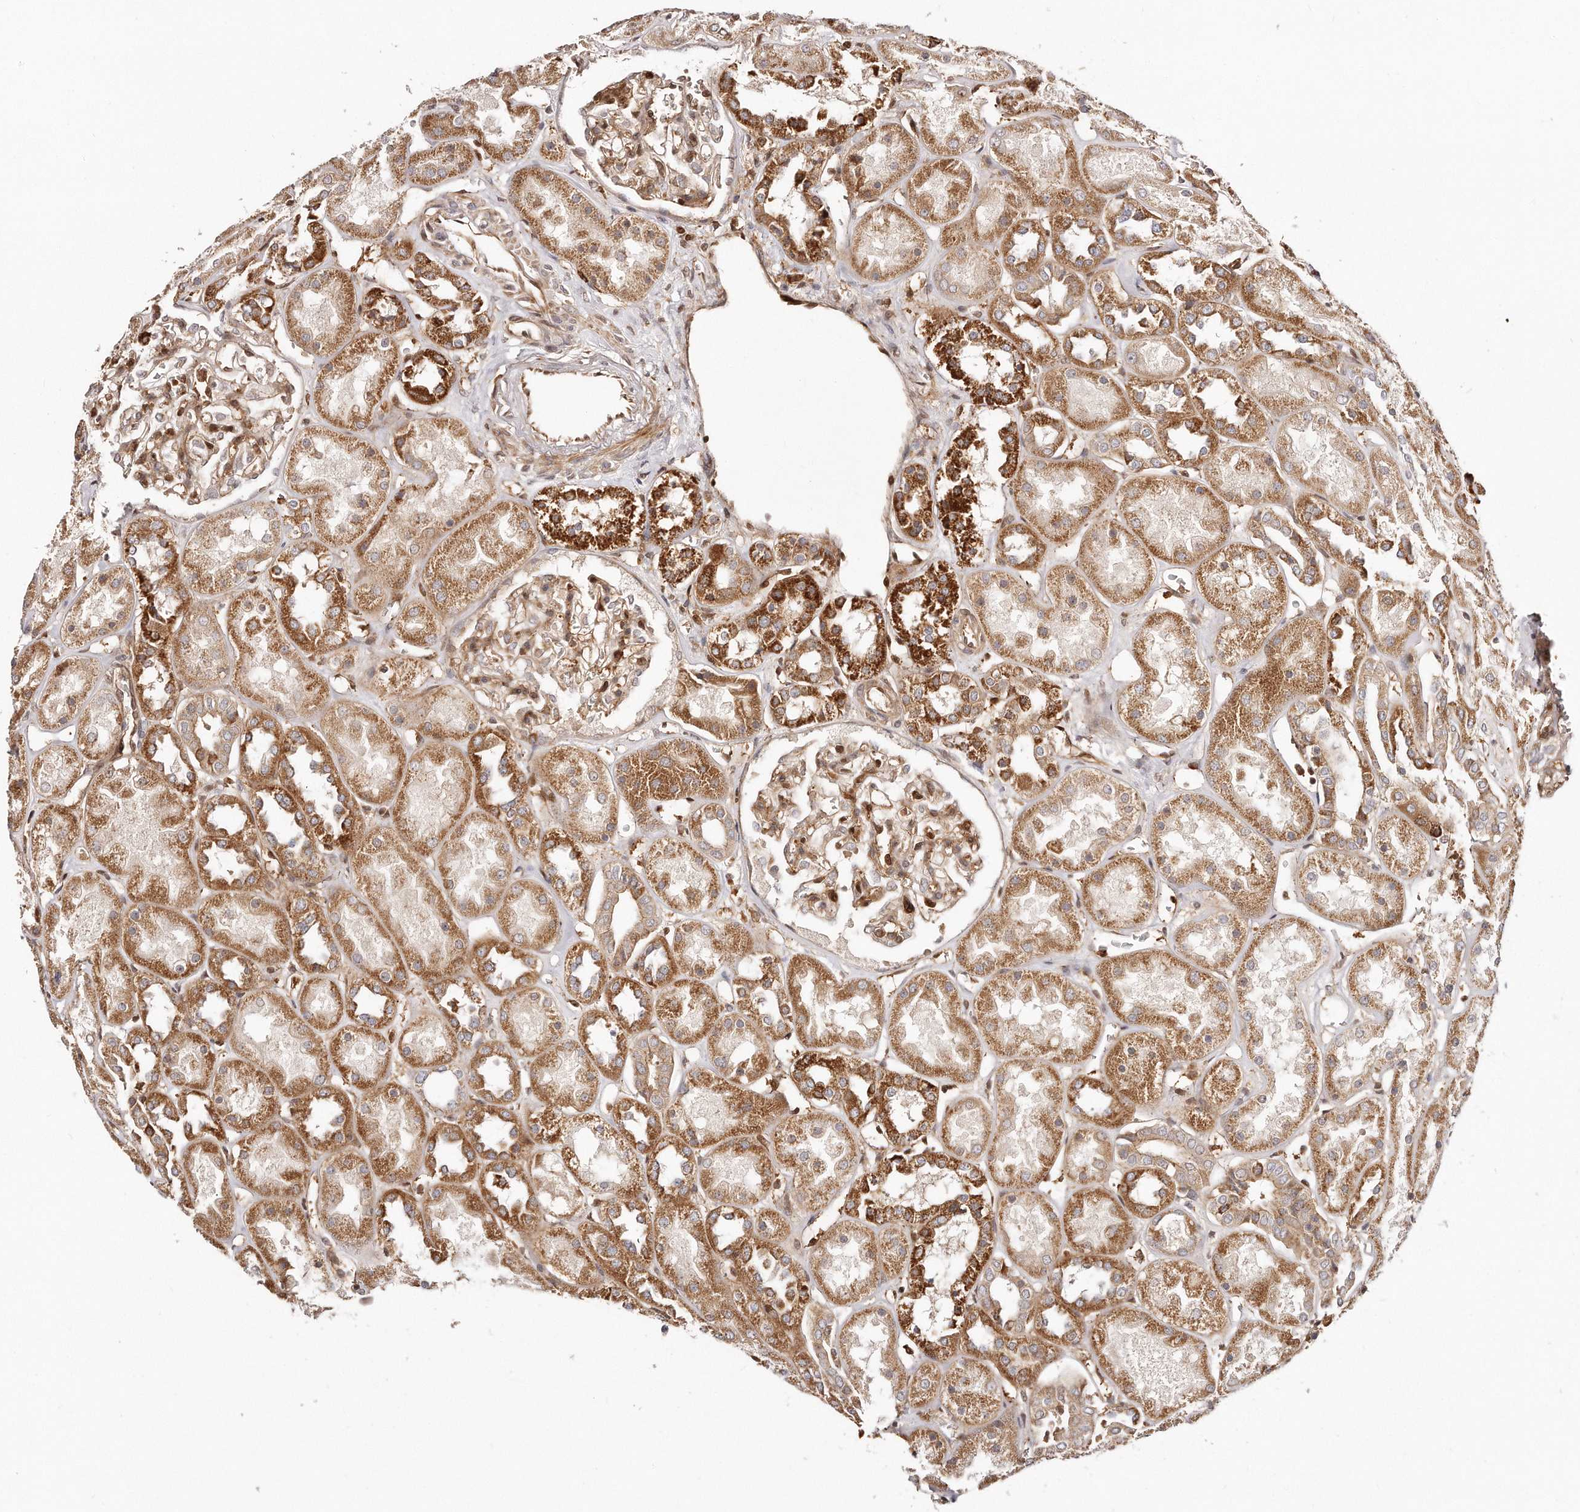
{"staining": {"intensity": "moderate", "quantity": ">75%", "location": "cytoplasmic/membranous,nuclear"}, "tissue": "kidney", "cell_type": "Cells in glomeruli", "image_type": "normal", "snomed": [{"axis": "morphology", "description": "Normal tissue, NOS"}, {"axis": "topography", "description": "Kidney"}], "caption": "DAB (3,3'-diaminobenzidine) immunohistochemical staining of unremarkable human kidney exhibits moderate cytoplasmic/membranous,nuclear protein positivity in approximately >75% of cells in glomeruli. (Stains: DAB (3,3'-diaminobenzidine) in brown, nuclei in blue, Microscopy: brightfield microscopy at high magnification).", "gene": "GBP4", "patient": {"sex": "male", "age": 70}}